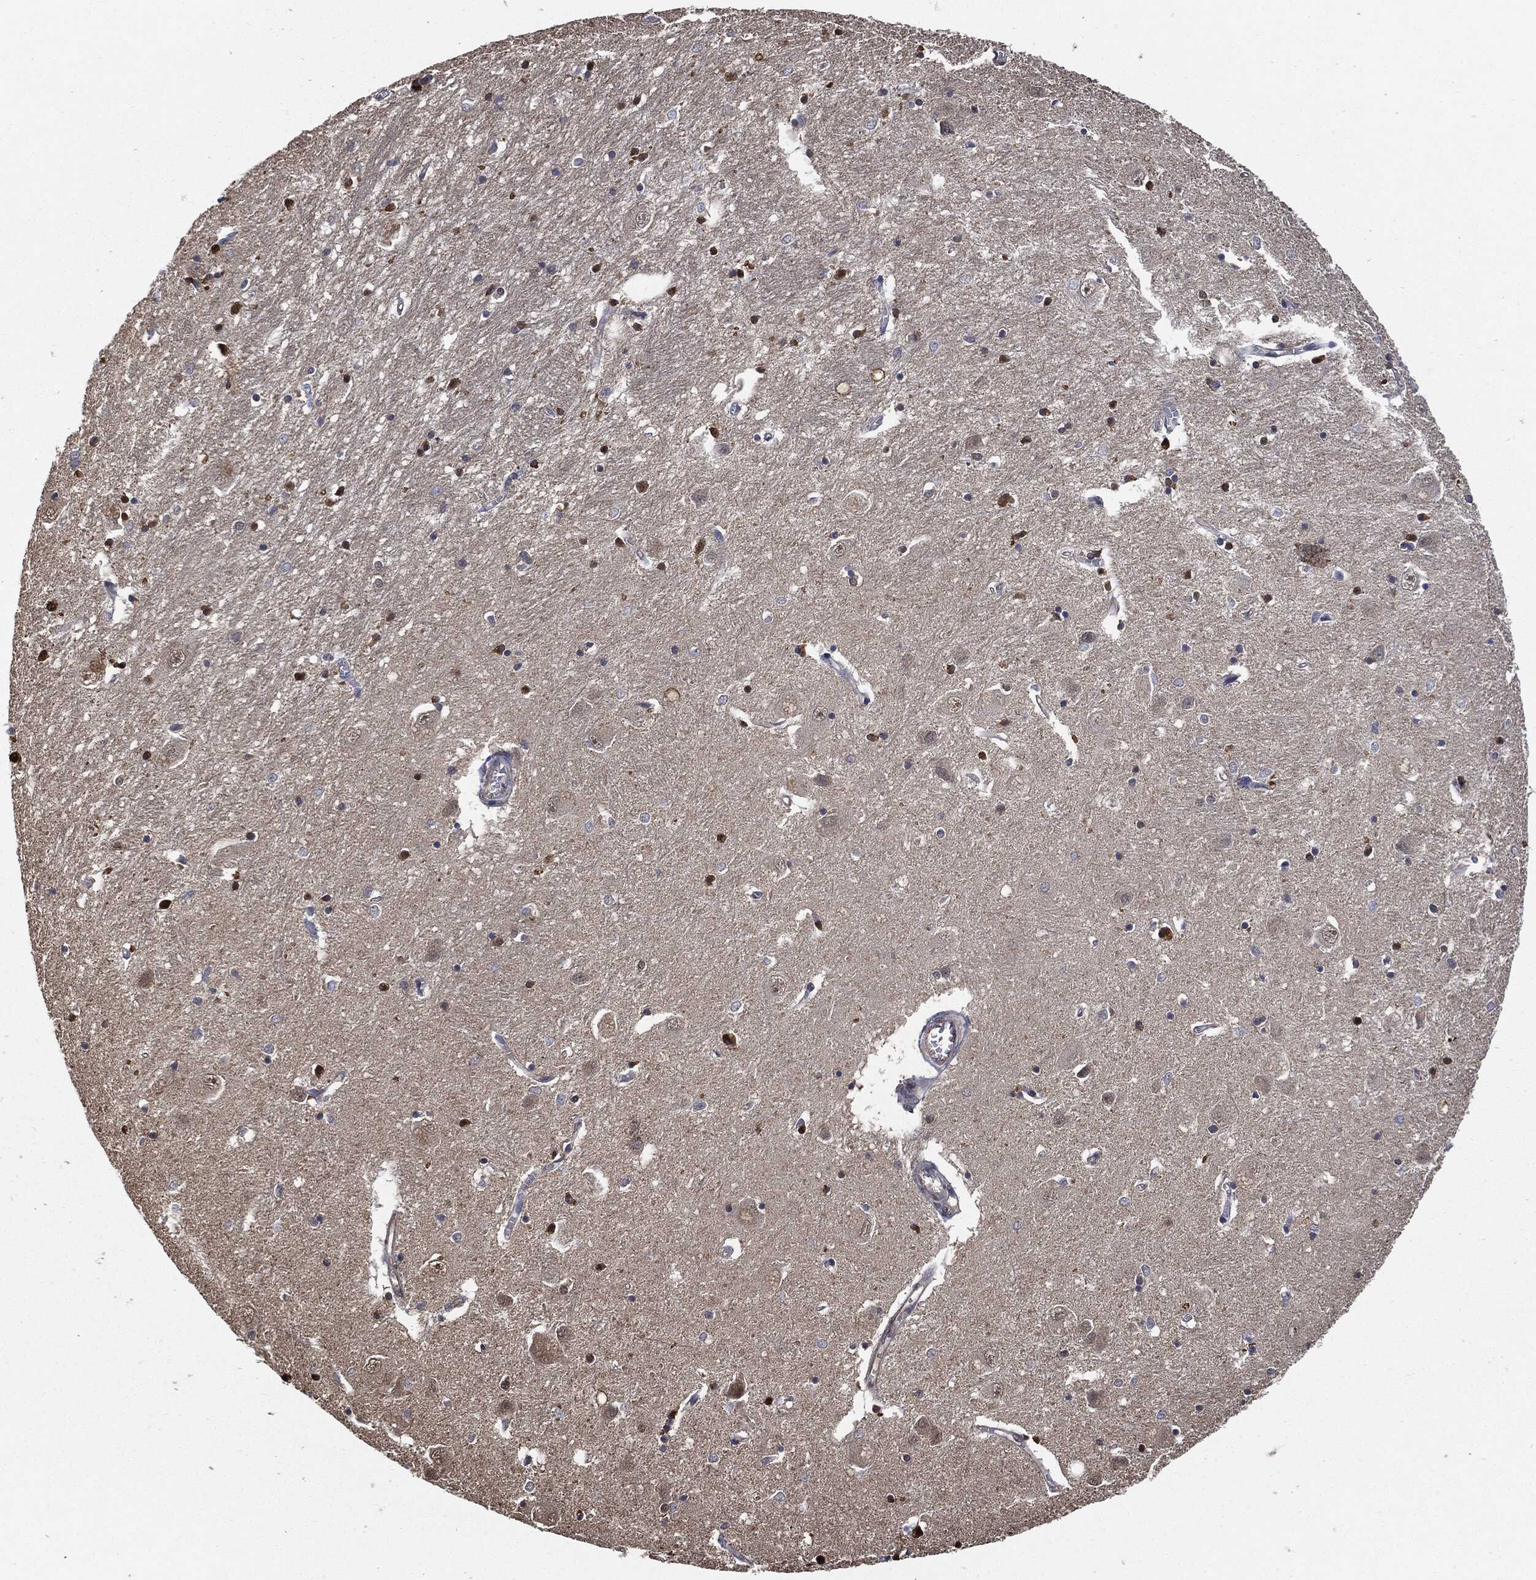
{"staining": {"intensity": "moderate", "quantity": "<25%", "location": "nuclear"}, "tissue": "caudate", "cell_type": "Glial cells", "image_type": "normal", "snomed": [{"axis": "morphology", "description": "Normal tissue, NOS"}, {"axis": "topography", "description": "Lateral ventricle wall"}], "caption": "IHC (DAB) staining of normal human caudate shows moderate nuclear protein expression in about <25% of glial cells.", "gene": "S100A9", "patient": {"sex": "male", "age": 54}}